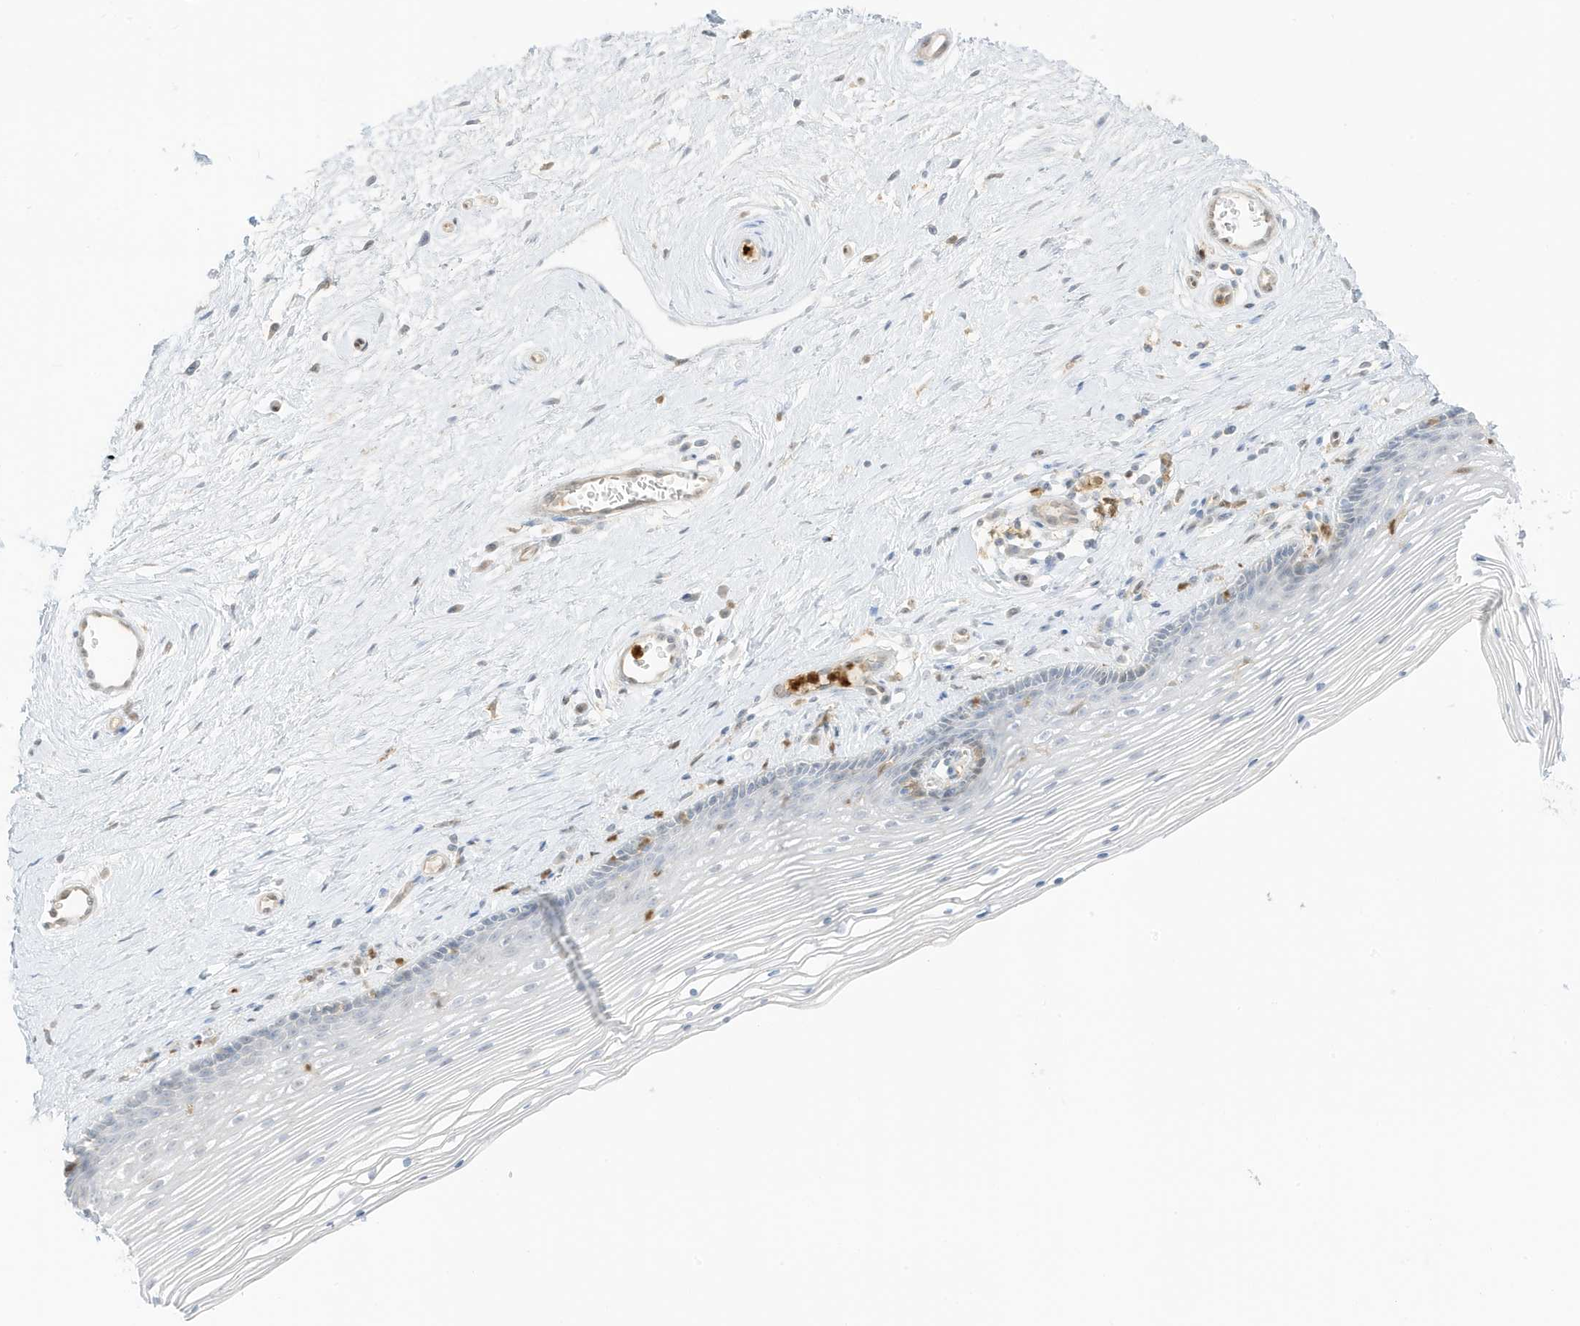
{"staining": {"intensity": "negative", "quantity": "none", "location": "none"}, "tissue": "vagina", "cell_type": "Squamous epithelial cells", "image_type": "normal", "snomed": [{"axis": "morphology", "description": "Normal tissue, NOS"}, {"axis": "topography", "description": "Vagina"}], "caption": "The immunohistochemistry (IHC) histopathology image has no significant expression in squamous epithelial cells of vagina.", "gene": "GCA", "patient": {"sex": "female", "age": 46}}